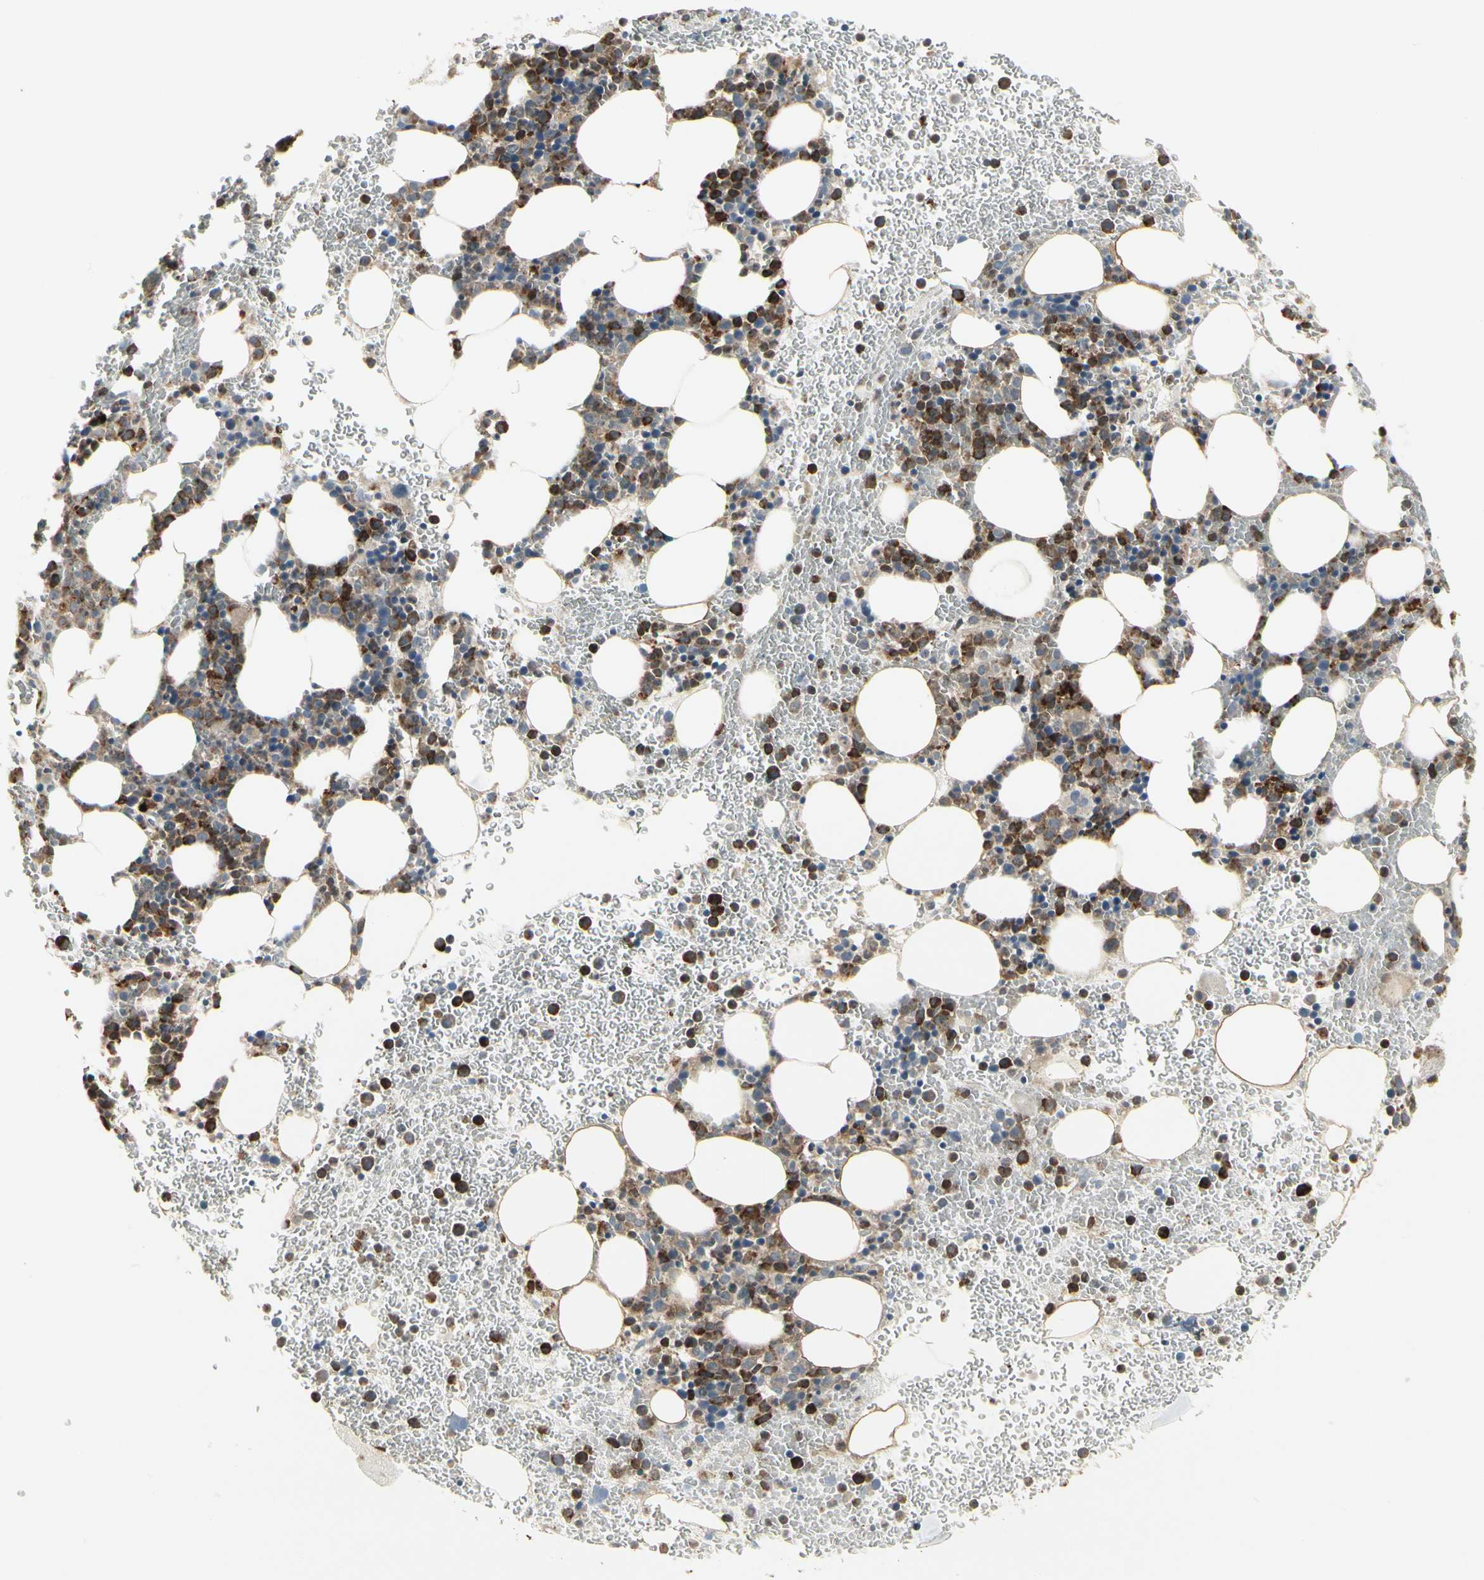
{"staining": {"intensity": "strong", "quantity": "25%-75%", "location": "cytoplasmic/membranous"}, "tissue": "bone marrow", "cell_type": "Hematopoietic cells", "image_type": "normal", "snomed": [{"axis": "morphology", "description": "Normal tissue, NOS"}, {"axis": "morphology", "description": "Inflammation, NOS"}, {"axis": "topography", "description": "Bone marrow"}], "caption": "DAB immunohistochemical staining of normal human bone marrow reveals strong cytoplasmic/membranous protein staining in approximately 25%-75% of hematopoietic cells.", "gene": "GRN", "patient": {"sex": "female", "age": 54}}